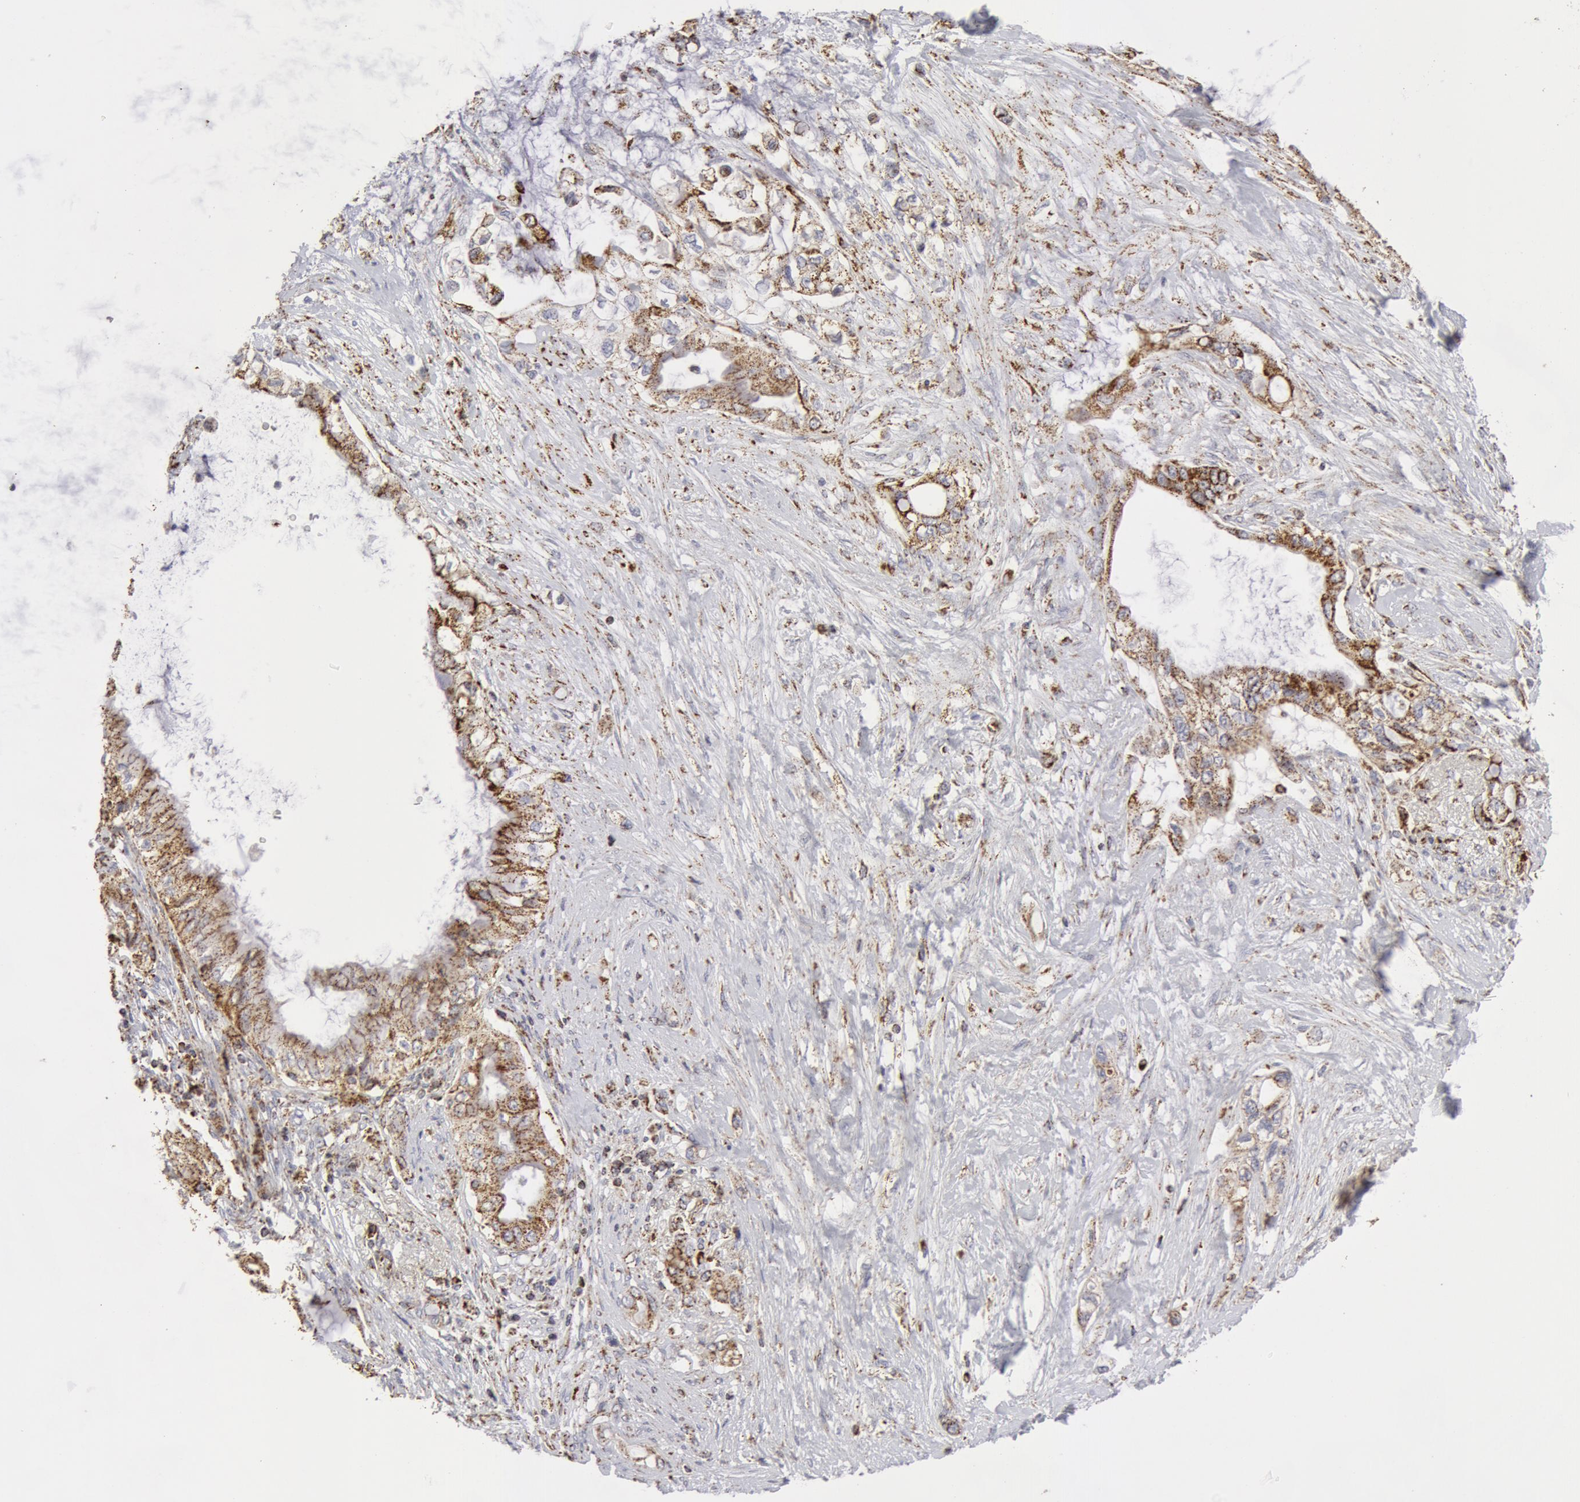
{"staining": {"intensity": "moderate", "quantity": "25%-75%", "location": "cytoplasmic/membranous"}, "tissue": "pancreatic cancer", "cell_type": "Tumor cells", "image_type": "cancer", "snomed": [{"axis": "morphology", "description": "Adenocarcinoma, NOS"}, {"axis": "topography", "description": "Pancreas"}], "caption": "A photomicrograph of human adenocarcinoma (pancreatic) stained for a protein shows moderate cytoplasmic/membranous brown staining in tumor cells.", "gene": "ATP5F1B", "patient": {"sex": "female", "age": 70}}